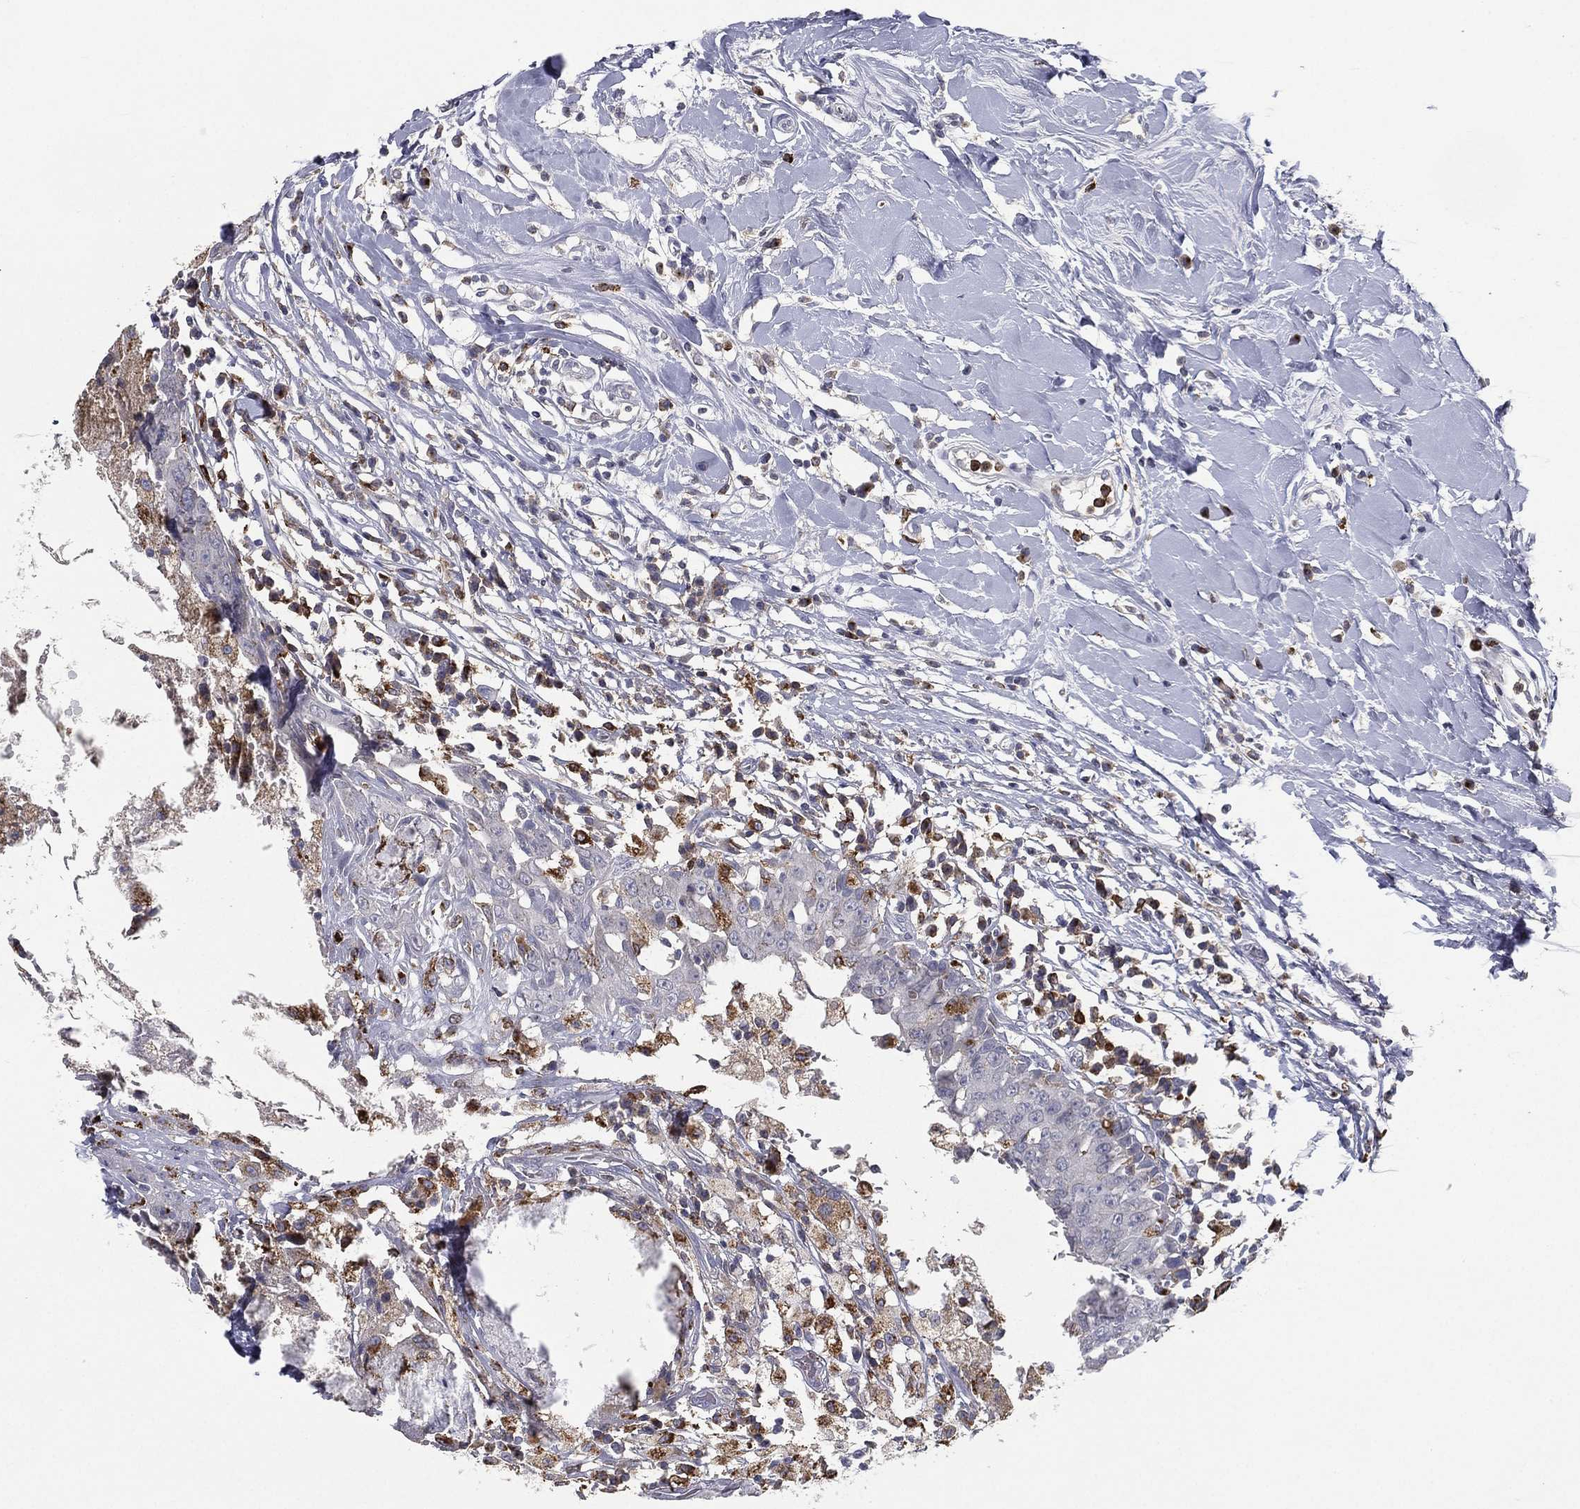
{"staining": {"intensity": "negative", "quantity": "none", "location": "none"}, "tissue": "breast cancer", "cell_type": "Tumor cells", "image_type": "cancer", "snomed": [{"axis": "morphology", "description": "Duct carcinoma"}, {"axis": "topography", "description": "Breast"}], "caption": "Photomicrograph shows no protein positivity in tumor cells of breast cancer (invasive ductal carcinoma) tissue. (IHC, brightfield microscopy, high magnification).", "gene": "EVI2B", "patient": {"sex": "female", "age": 27}}